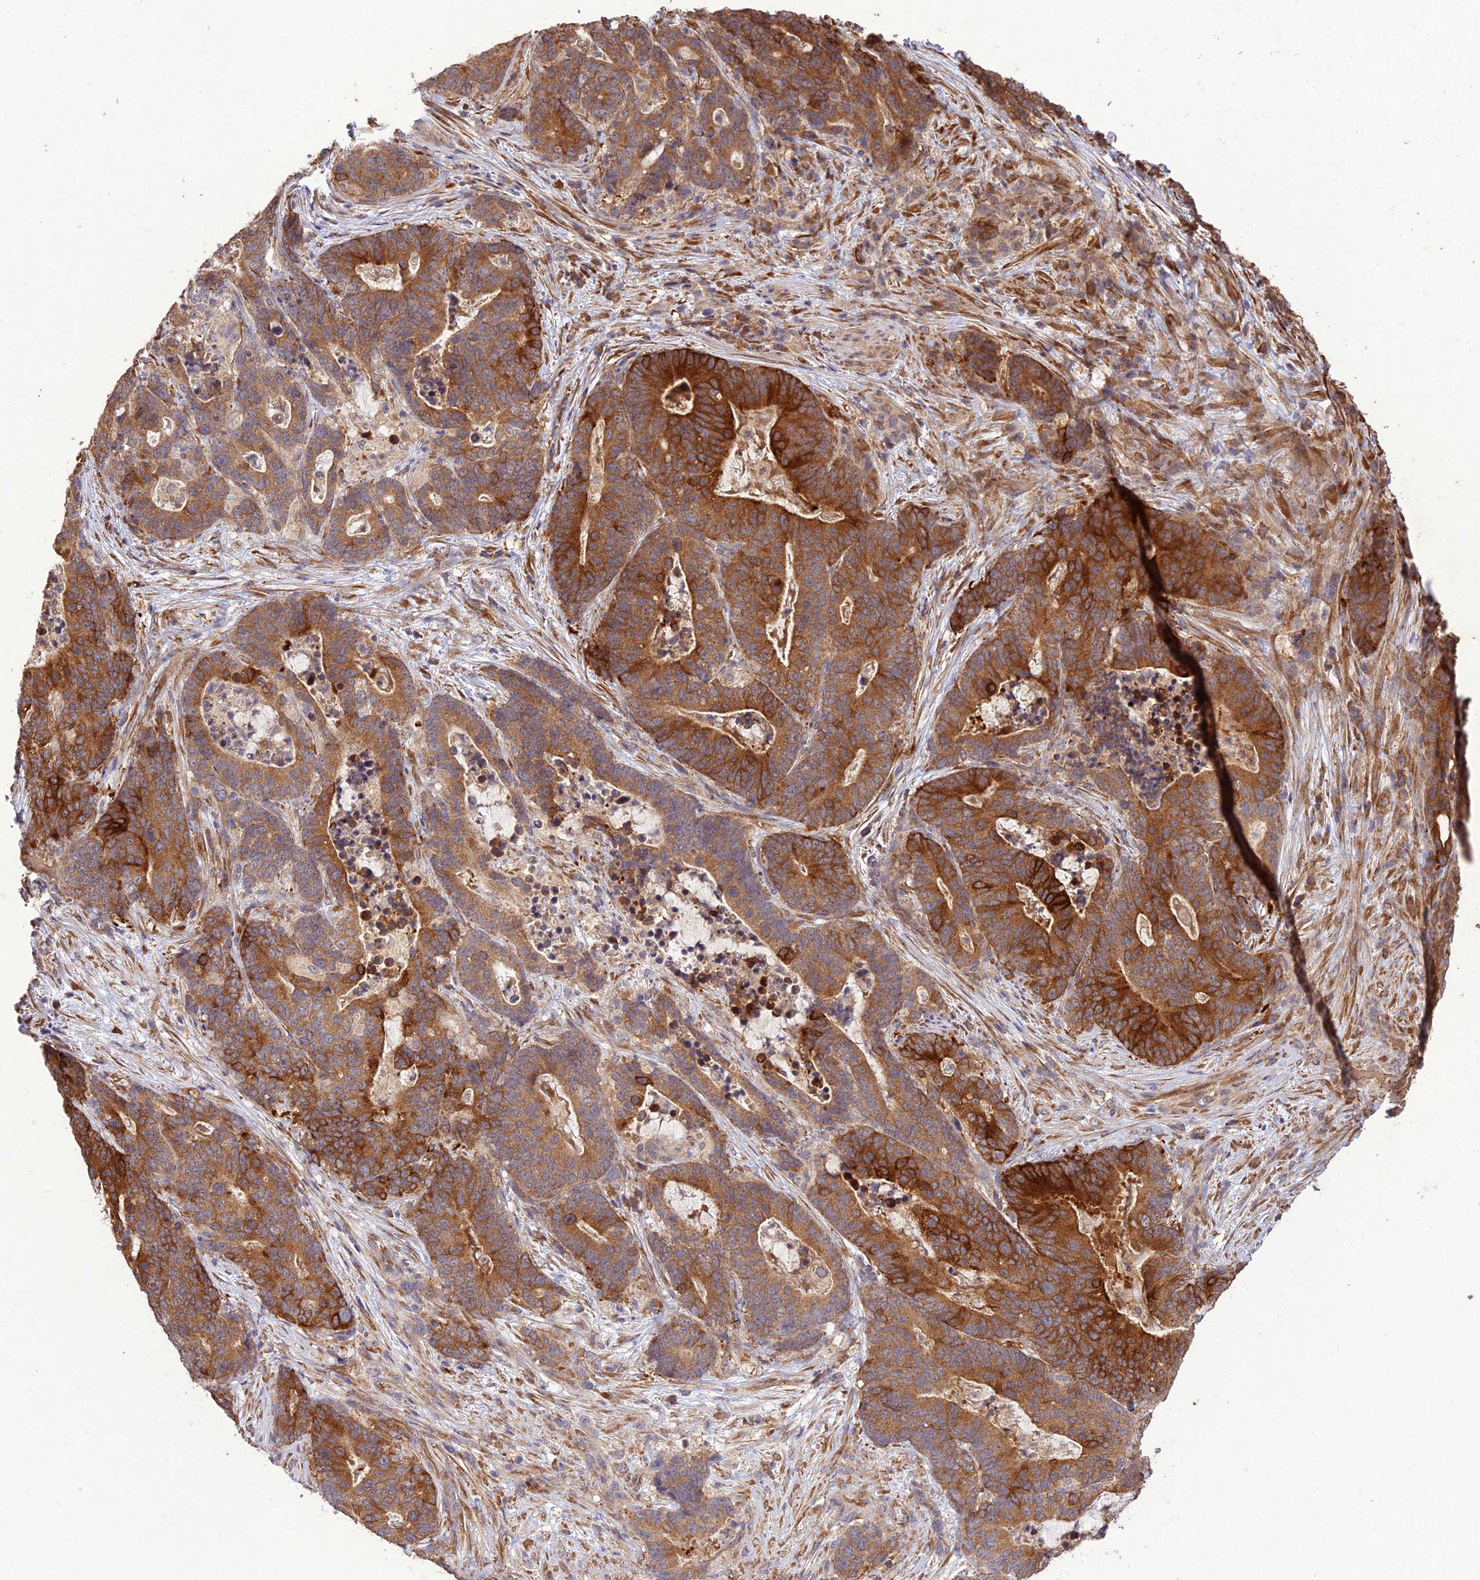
{"staining": {"intensity": "strong", "quantity": ">75%", "location": "cytoplasmic/membranous"}, "tissue": "stomach cancer", "cell_type": "Tumor cells", "image_type": "cancer", "snomed": [{"axis": "morphology", "description": "Normal tissue, NOS"}, {"axis": "morphology", "description": "Adenocarcinoma, NOS"}, {"axis": "topography", "description": "Stomach"}], "caption": "This histopathology image demonstrates IHC staining of human stomach cancer (adenocarcinoma), with high strong cytoplasmic/membranous expression in approximately >75% of tumor cells.", "gene": "PPP1R11", "patient": {"sex": "female", "age": 64}}